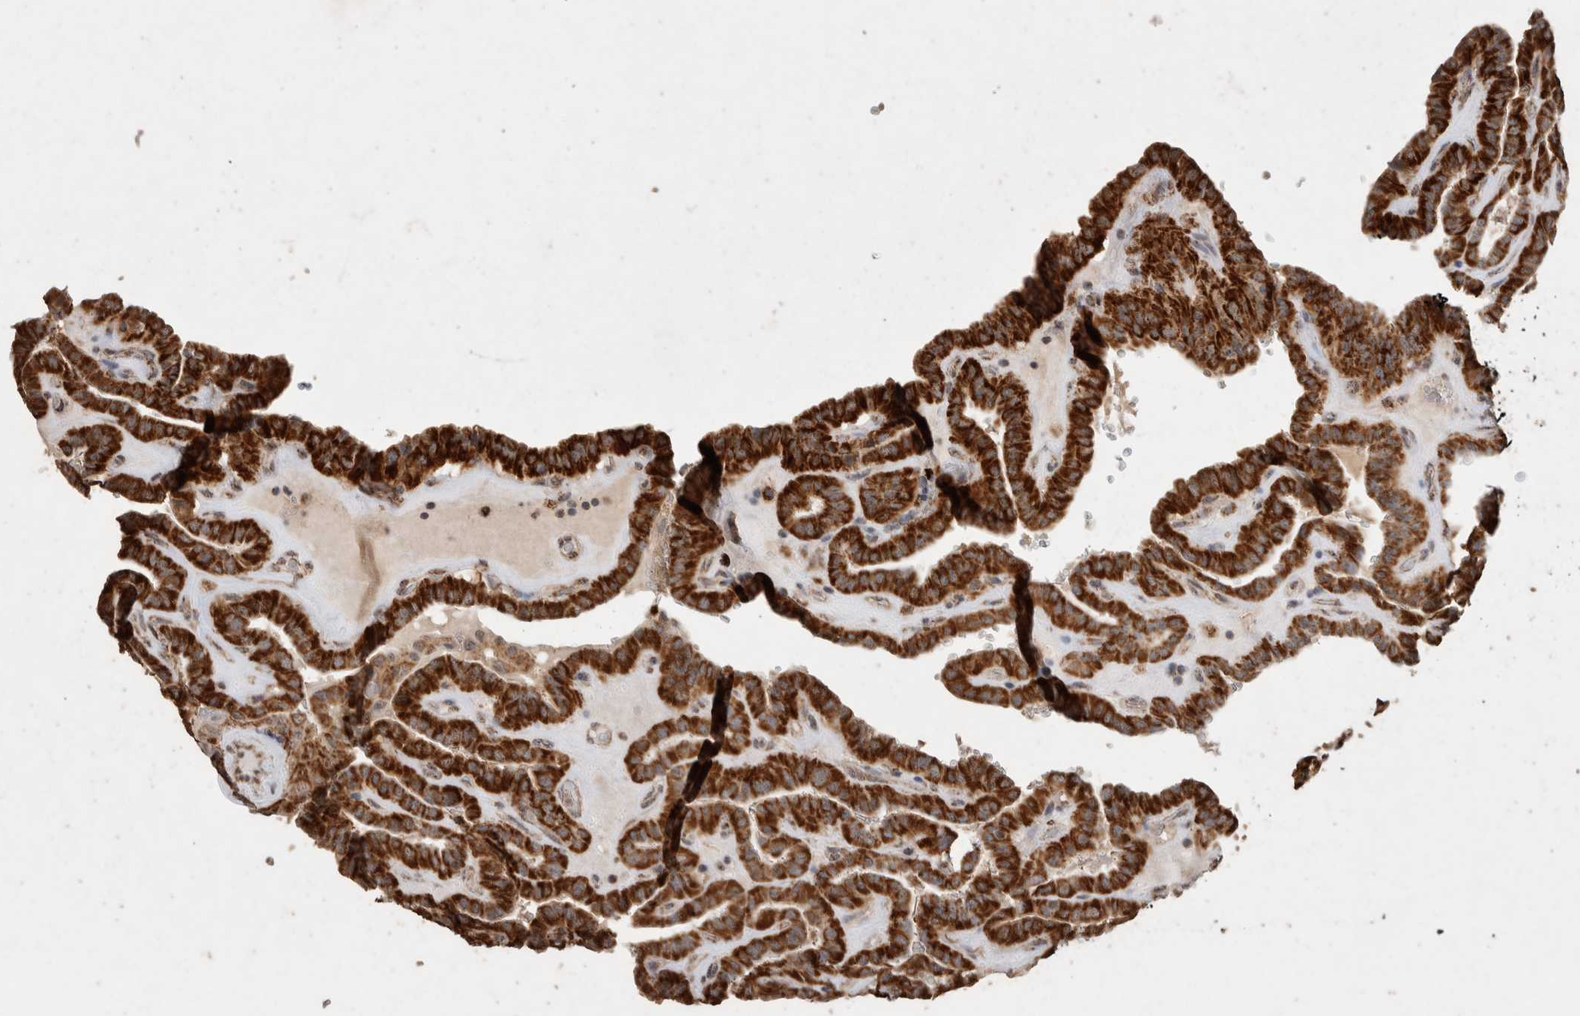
{"staining": {"intensity": "strong", "quantity": ">75%", "location": "cytoplasmic/membranous"}, "tissue": "thyroid cancer", "cell_type": "Tumor cells", "image_type": "cancer", "snomed": [{"axis": "morphology", "description": "Papillary adenocarcinoma, NOS"}, {"axis": "topography", "description": "Thyroid gland"}], "caption": "Brown immunohistochemical staining in human thyroid cancer (papillary adenocarcinoma) reveals strong cytoplasmic/membranous positivity in about >75% of tumor cells.", "gene": "ACADM", "patient": {"sex": "male", "age": 77}}